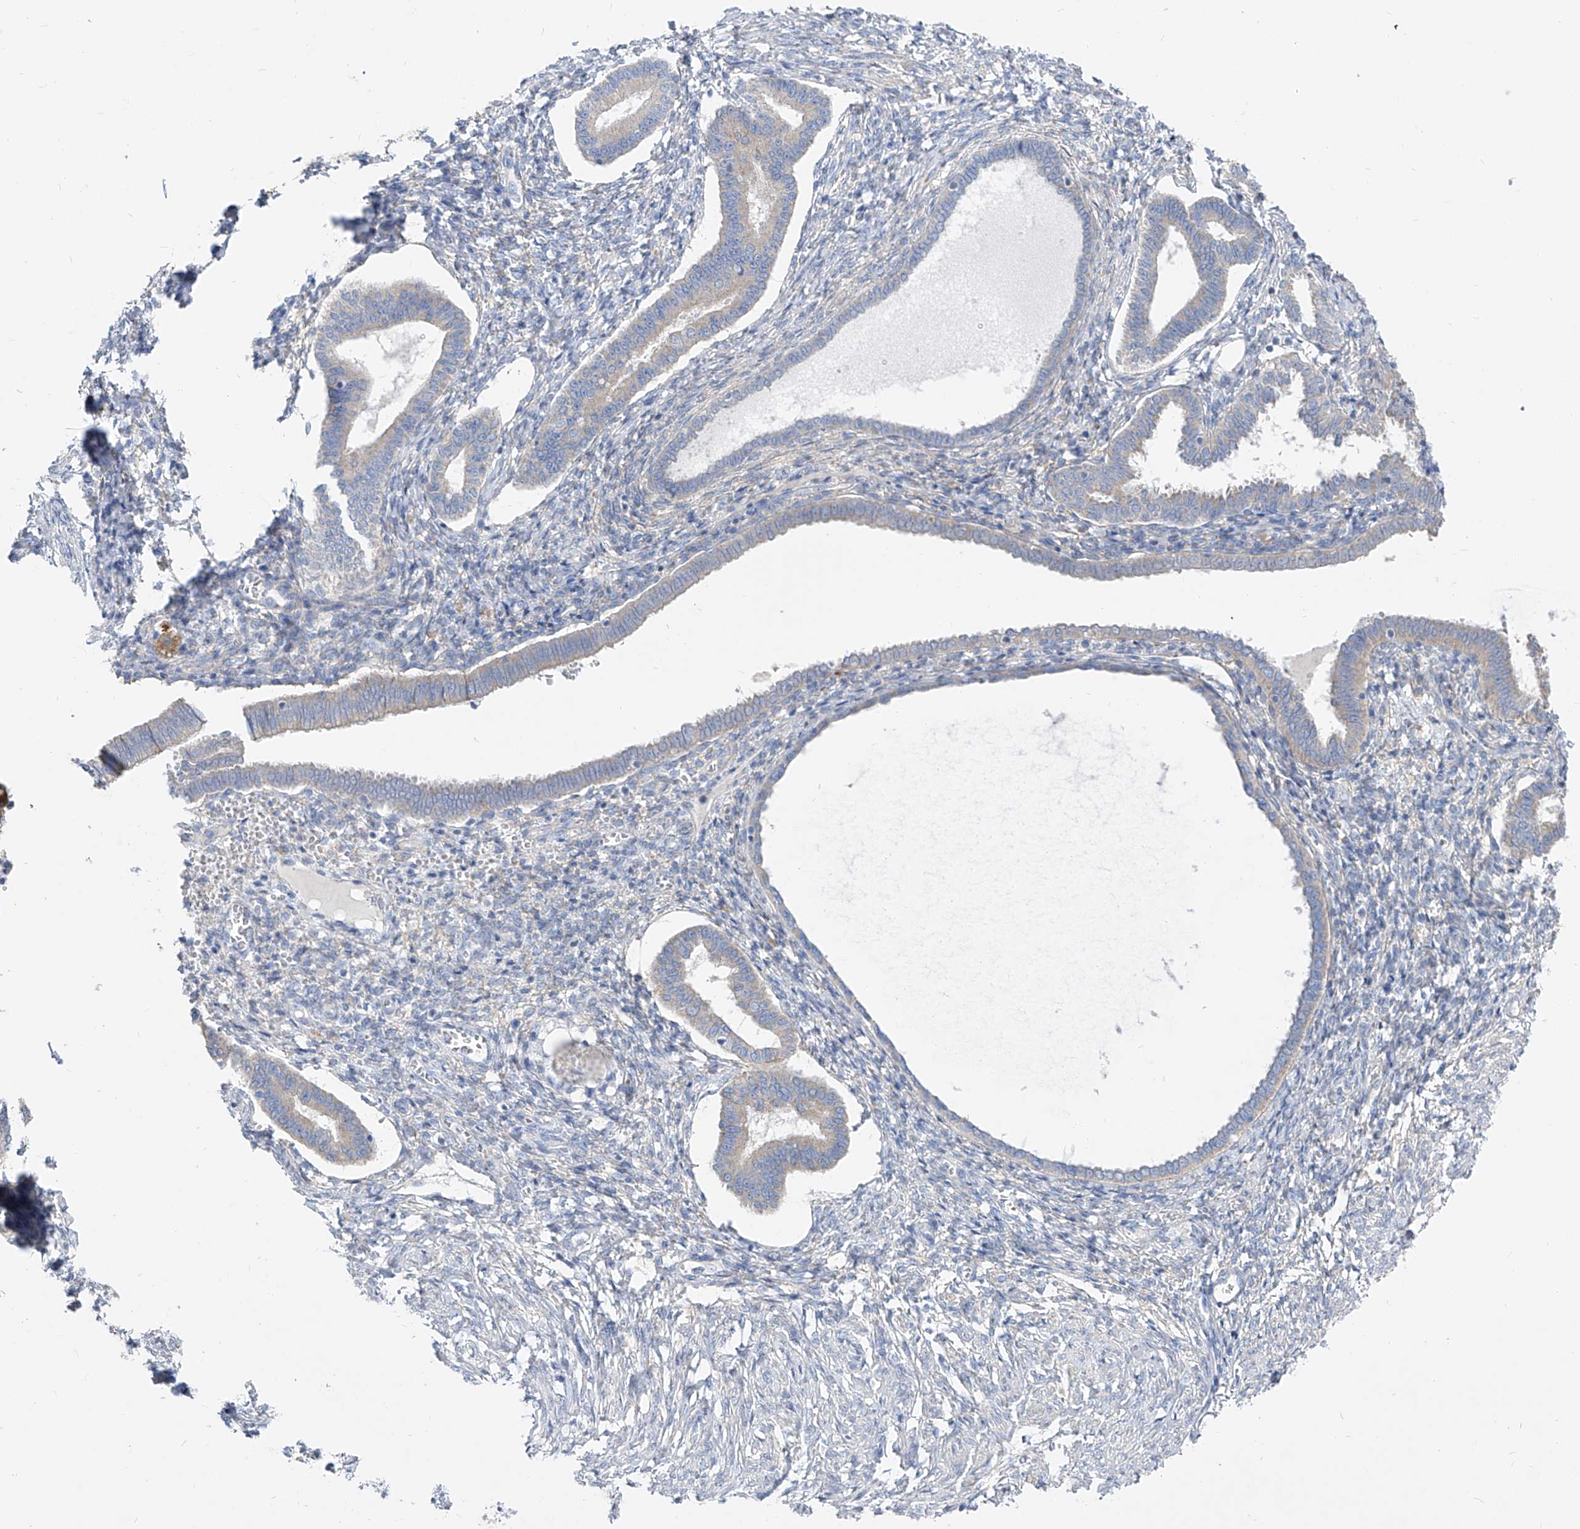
{"staining": {"intensity": "negative", "quantity": "none", "location": "none"}, "tissue": "endometrium", "cell_type": "Cells in endometrial stroma", "image_type": "normal", "snomed": [{"axis": "morphology", "description": "Normal tissue, NOS"}, {"axis": "topography", "description": "Endometrium"}], "caption": "Immunohistochemistry micrograph of benign endometrium: endometrium stained with DAB demonstrates no significant protein staining in cells in endometrial stroma.", "gene": "UFL1", "patient": {"sex": "female", "age": 77}}